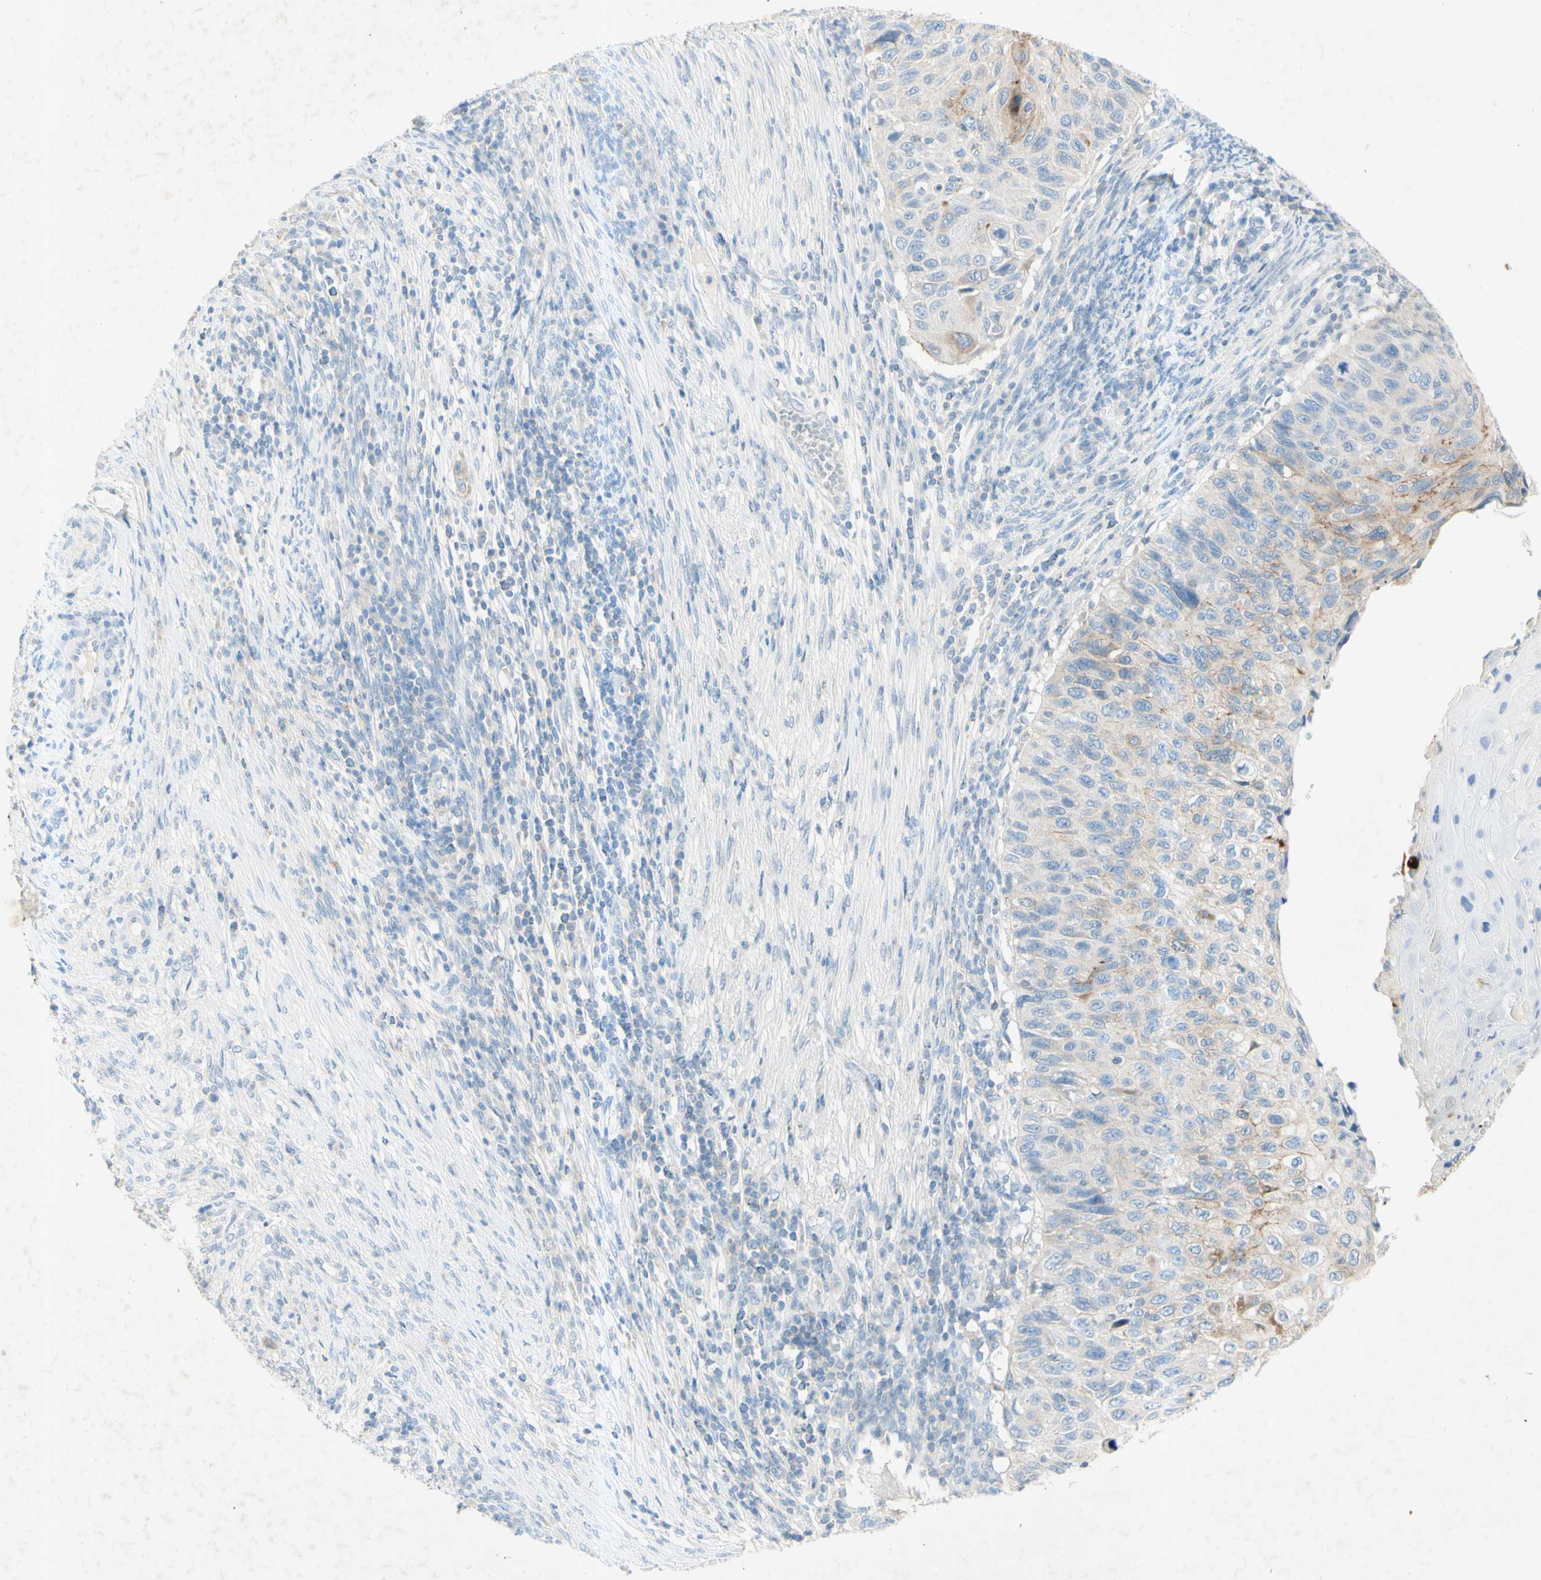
{"staining": {"intensity": "moderate", "quantity": "<25%", "location": "cytoplasmic/membranous"}, "tissue": "cervical cancer", "cell_type": "Tumor cells", "image_type": "cancer", "snomed": [{"axis": "morphology", "description": "Squamous cell carcinoma, NOS"}, {"axis": "topography", "description": "Cervix"}], "caption": "Immunohistochemistry staining of squamous cell carcinoma (cervical), which reveals low levels of moderate cytoplasmic/membranous expression in approximately <25% of tumor cells indicating moderate cytoplasmic/membranous protein staining. The staining was performed using DAB (brown) for protein detection and nuclei were counterstained in hematoxylin (blue).", "gene": "GDF15", "patient": {"sex": "female", "age": 70}}